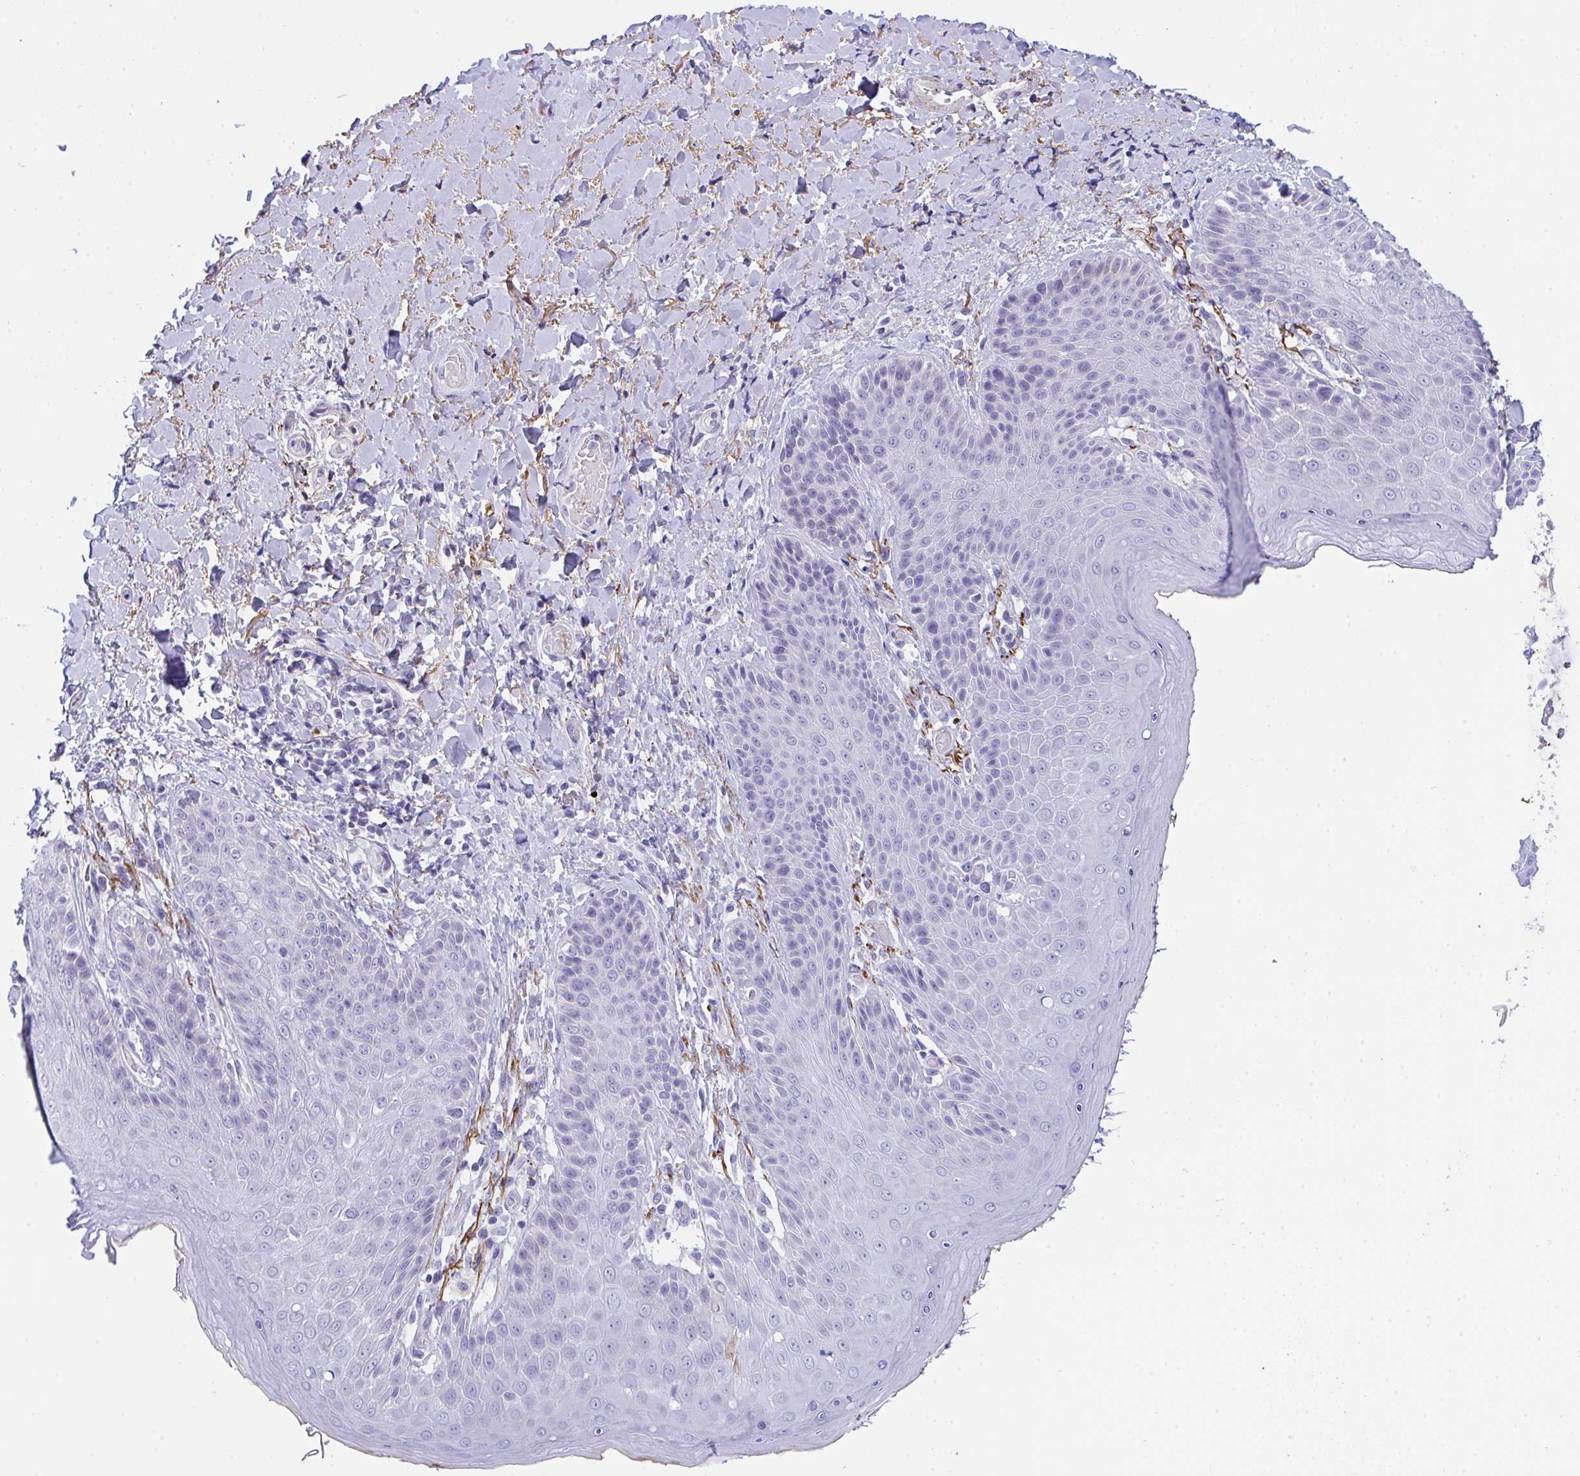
{"staining": {"intensity": "negative", "quantity": "none", "location": "none"}, "tissue": "skin", "cell_type": "Epidermal cells", "image_type": "normal", "snomed": [{"axis": "morphology", "description": "Normal tissue, NOS"}, {"axis": "topography", "description": "Anal"}, {"axis": "topography", "description": "Peripheral nerve tissue"}], "caption": "An IHC photomicrograph of unremarkable skin is shown. There is no staining in epidermal cells of skin. (DAB IHC, high magnification).", "gene": "KMT2E", "patient": {"sex": "male", "age": 51}}